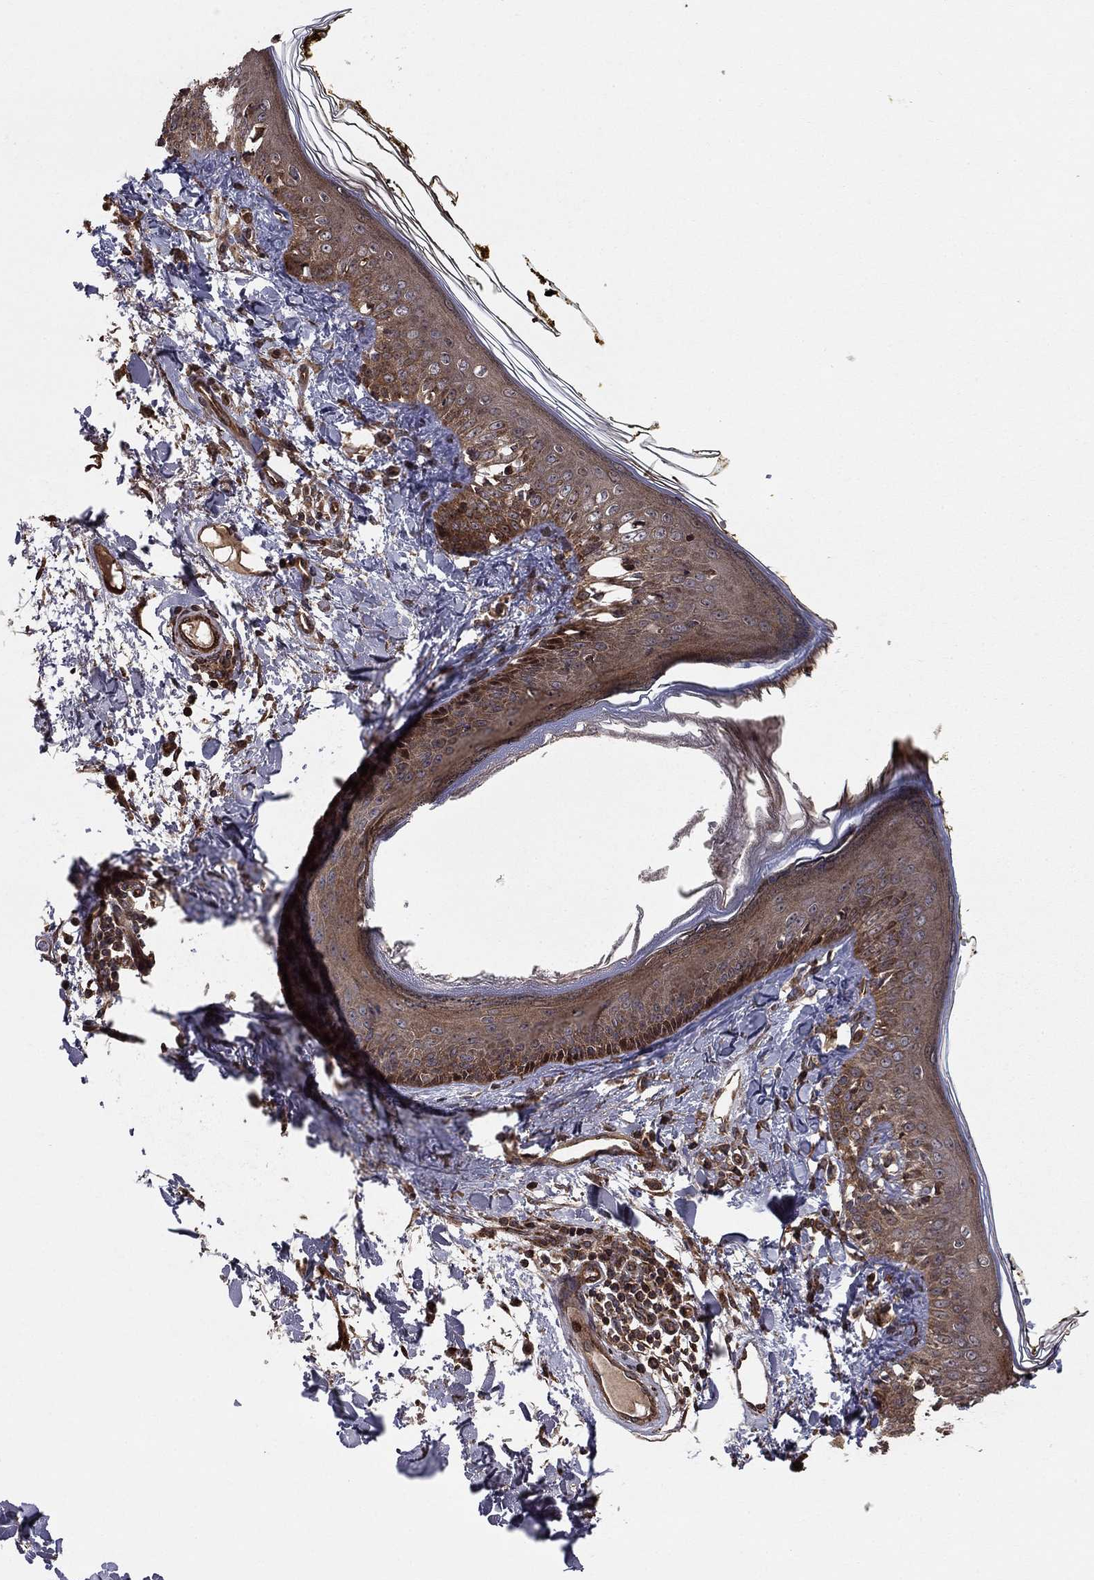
{"staining": {"intensity": "moderate", "quantity": "<25%", "location": "cytoplasmic/membranous"}, "tissue": "skin", "cell_type": "Fibroblasts", "image_type": "normal", "snomed": [{"axis": "morphology", "description": "Normal tissue, NOS"}, {"axis": "topography", "description": "Skin"}], "caption": "A photomicrograph of skin stained for a protein exhibits moderate cytoplasmic/membranous brown staining in fibroblasts. The protein of interest is shown in brown color, while the nuclei are stained blue.", "gene": "BABAM2", "patient": {"sex": "male", "age": 76}}